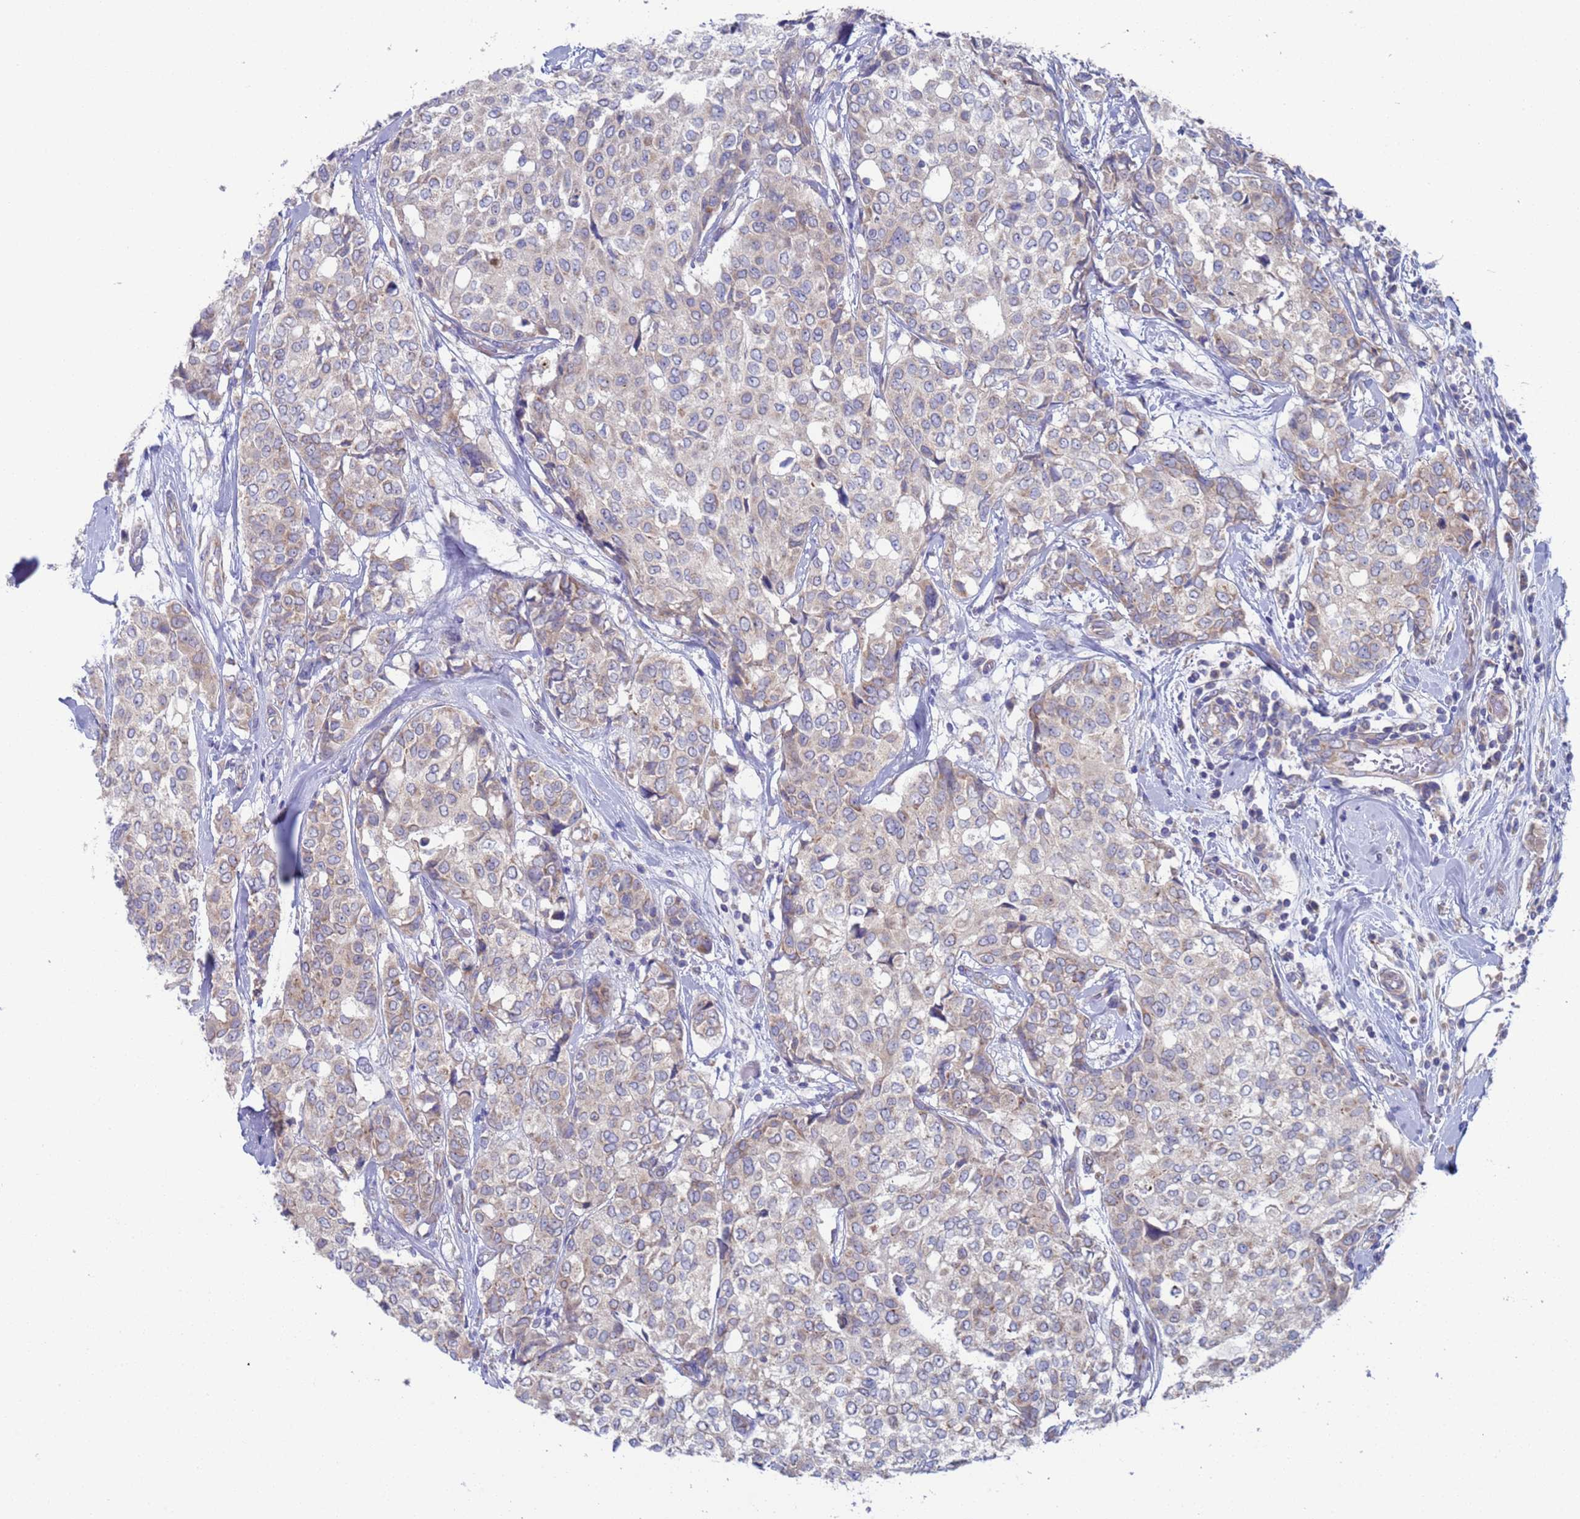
{"staining": {"intensity": "weak", "quantity": "<25%", "location": "cytoplasmic/membranous"}, "tissue": "breast cancer", "cell_type": "Tumor cells", "image_type": "cancer", "snomed": [{"axis": "morphology", "description": "Lobular carcinoma"}, {"axis": "topography", "description": "Breast"}], "caption": "A high-resolution micrograph shows IHC staining of breast cancer (lobular carcinoma), which displays no significant expression in tumor cells.", "gene": "PET117", "patient": {"sex": "female", "age": 51}}